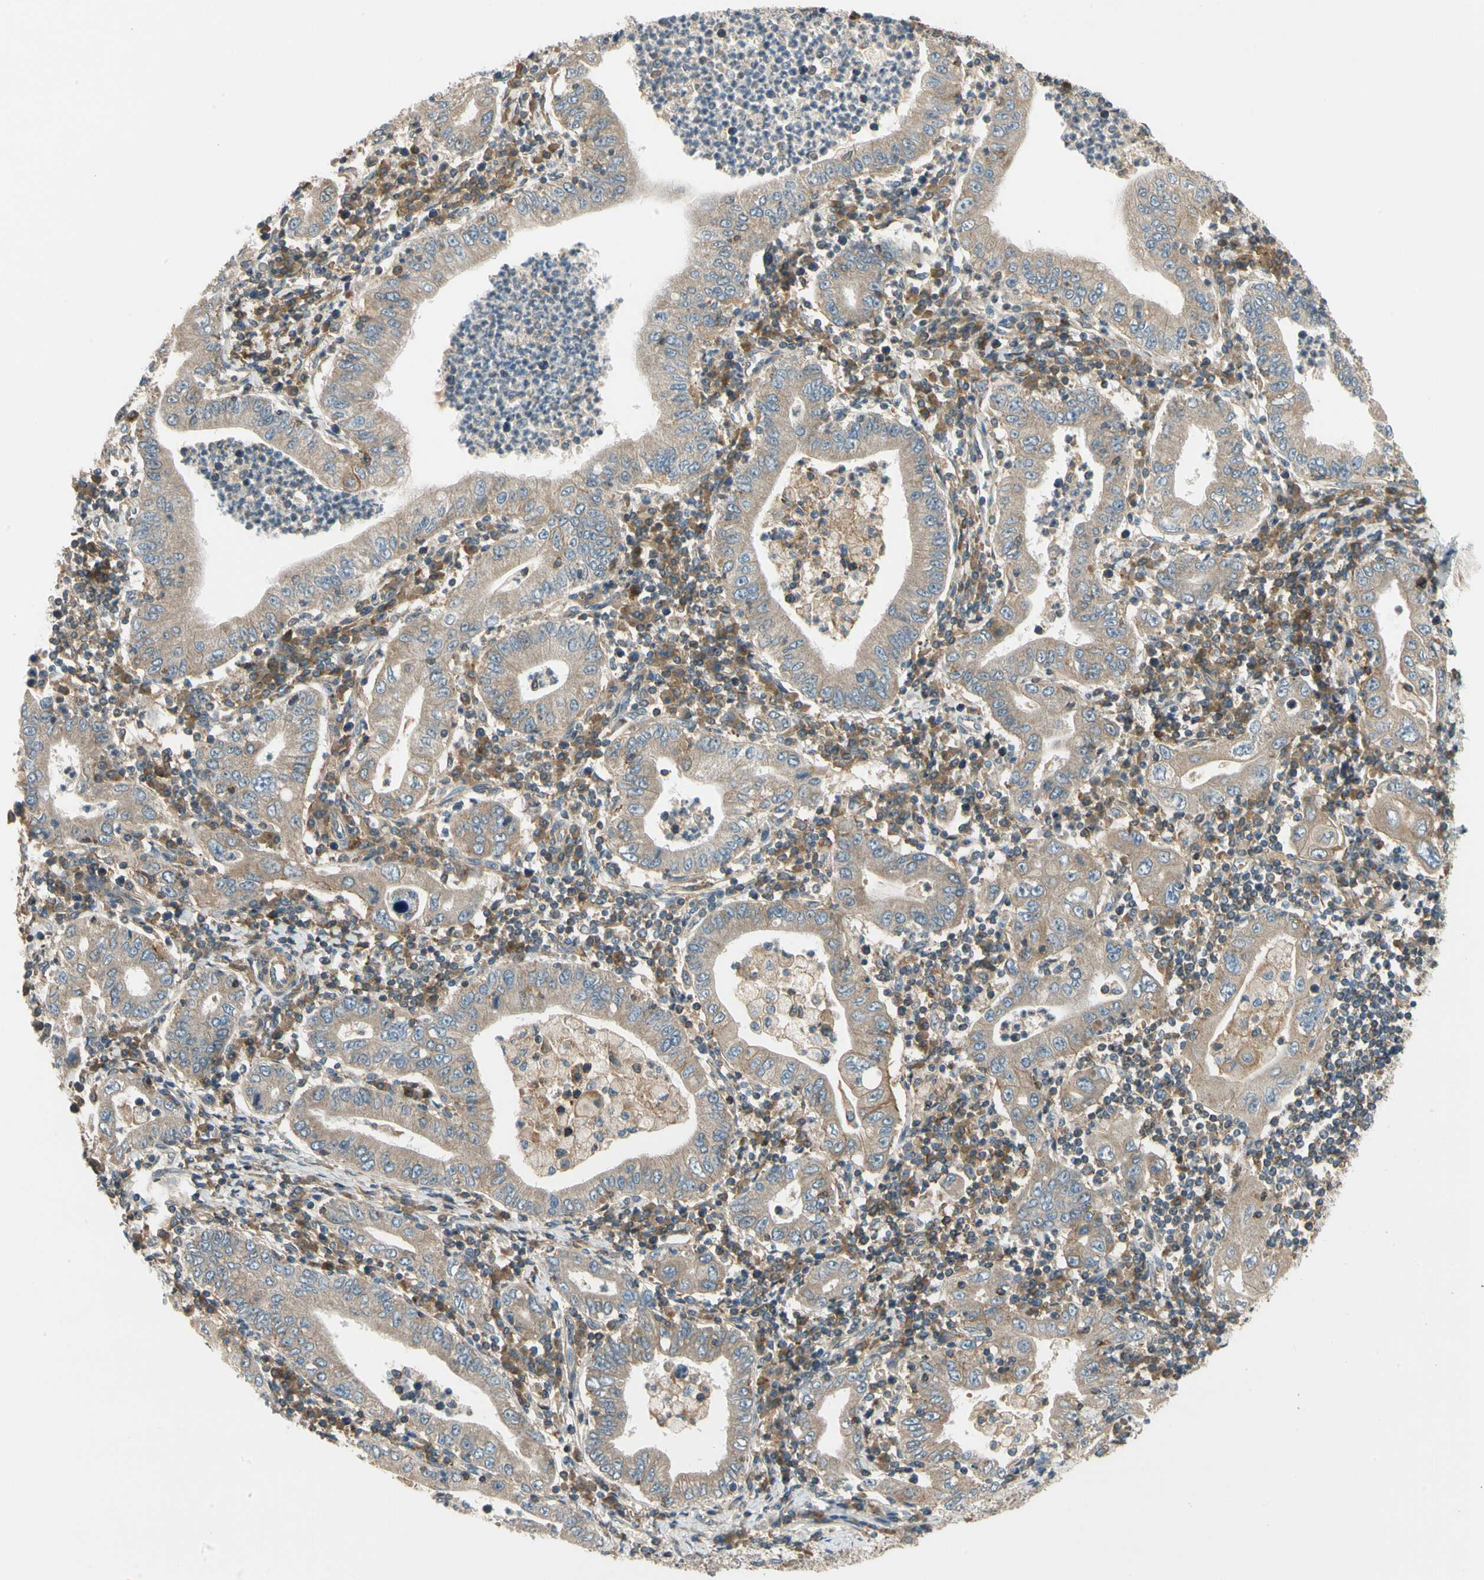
{"staining": {"intensity": "weak", "quantity": ">75%", "location": "cytoplasmic/membranous"}, "tissue": "stomach cancer", "cell_type": "Tumor cells", "image_type": "cancer", "snomed": [{"axis": "morphology", "description": "Normal tissue, NOS"}, {"axis": "morphology", "description": "Adenocarcinoma, NOS"}, {"axis": "topography", "description": "Esophagus"}, {"axis": "topography", "description": "Stomach, upper"}, {"axis": "topography", "description": "Peripheral nerve tissue"}], "caption": "Protein expression analysis of stomach cancer displays weak cytoplasmic/membranous expression in approximately >75% of tumor cells.", "gene": "MST1R", "patient": {"sex": "male", "age": 62}}